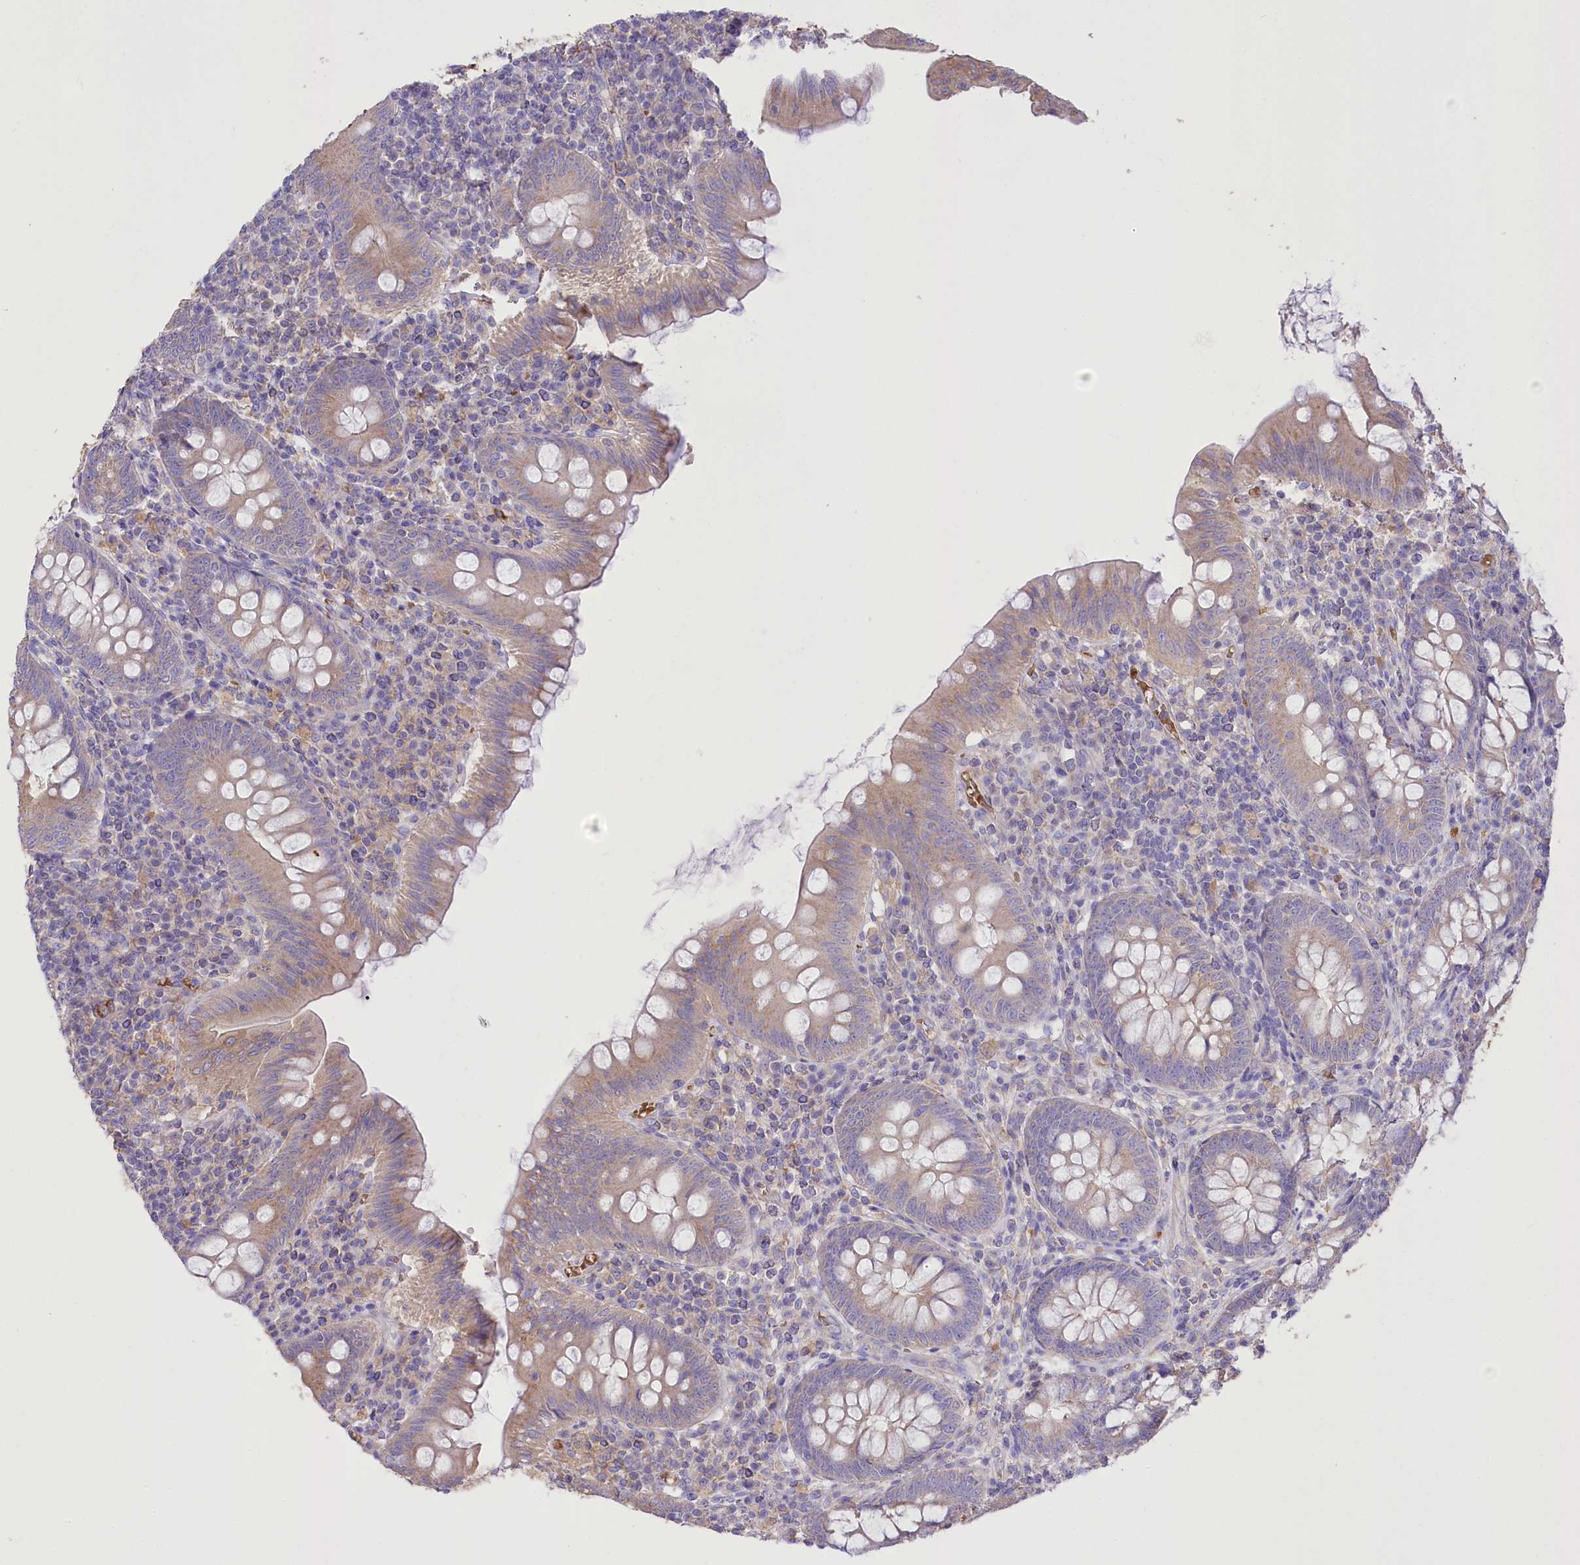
{"staining": {"intensity": "moderate", "quantity": "25%-75%", "location": "cytoplasmic/membranous"}, "tissue": "appendix", "cell_type": "Glandular cells", "image_type": "normal", "snomed": [{"axis": "morphology", "description": "Normal tissue, NOS"}, {"axis": "topography", "description": "Appendix"}], "caption": "Approximately 25%-75% of glandular cells in unremarkable appendix show moderate cytoplasmic/membranous protein positivity as visualized by brown immunohistochemical staining.", "gene": "PRSS53", "patient": {"sex": "male", "age": 14}}